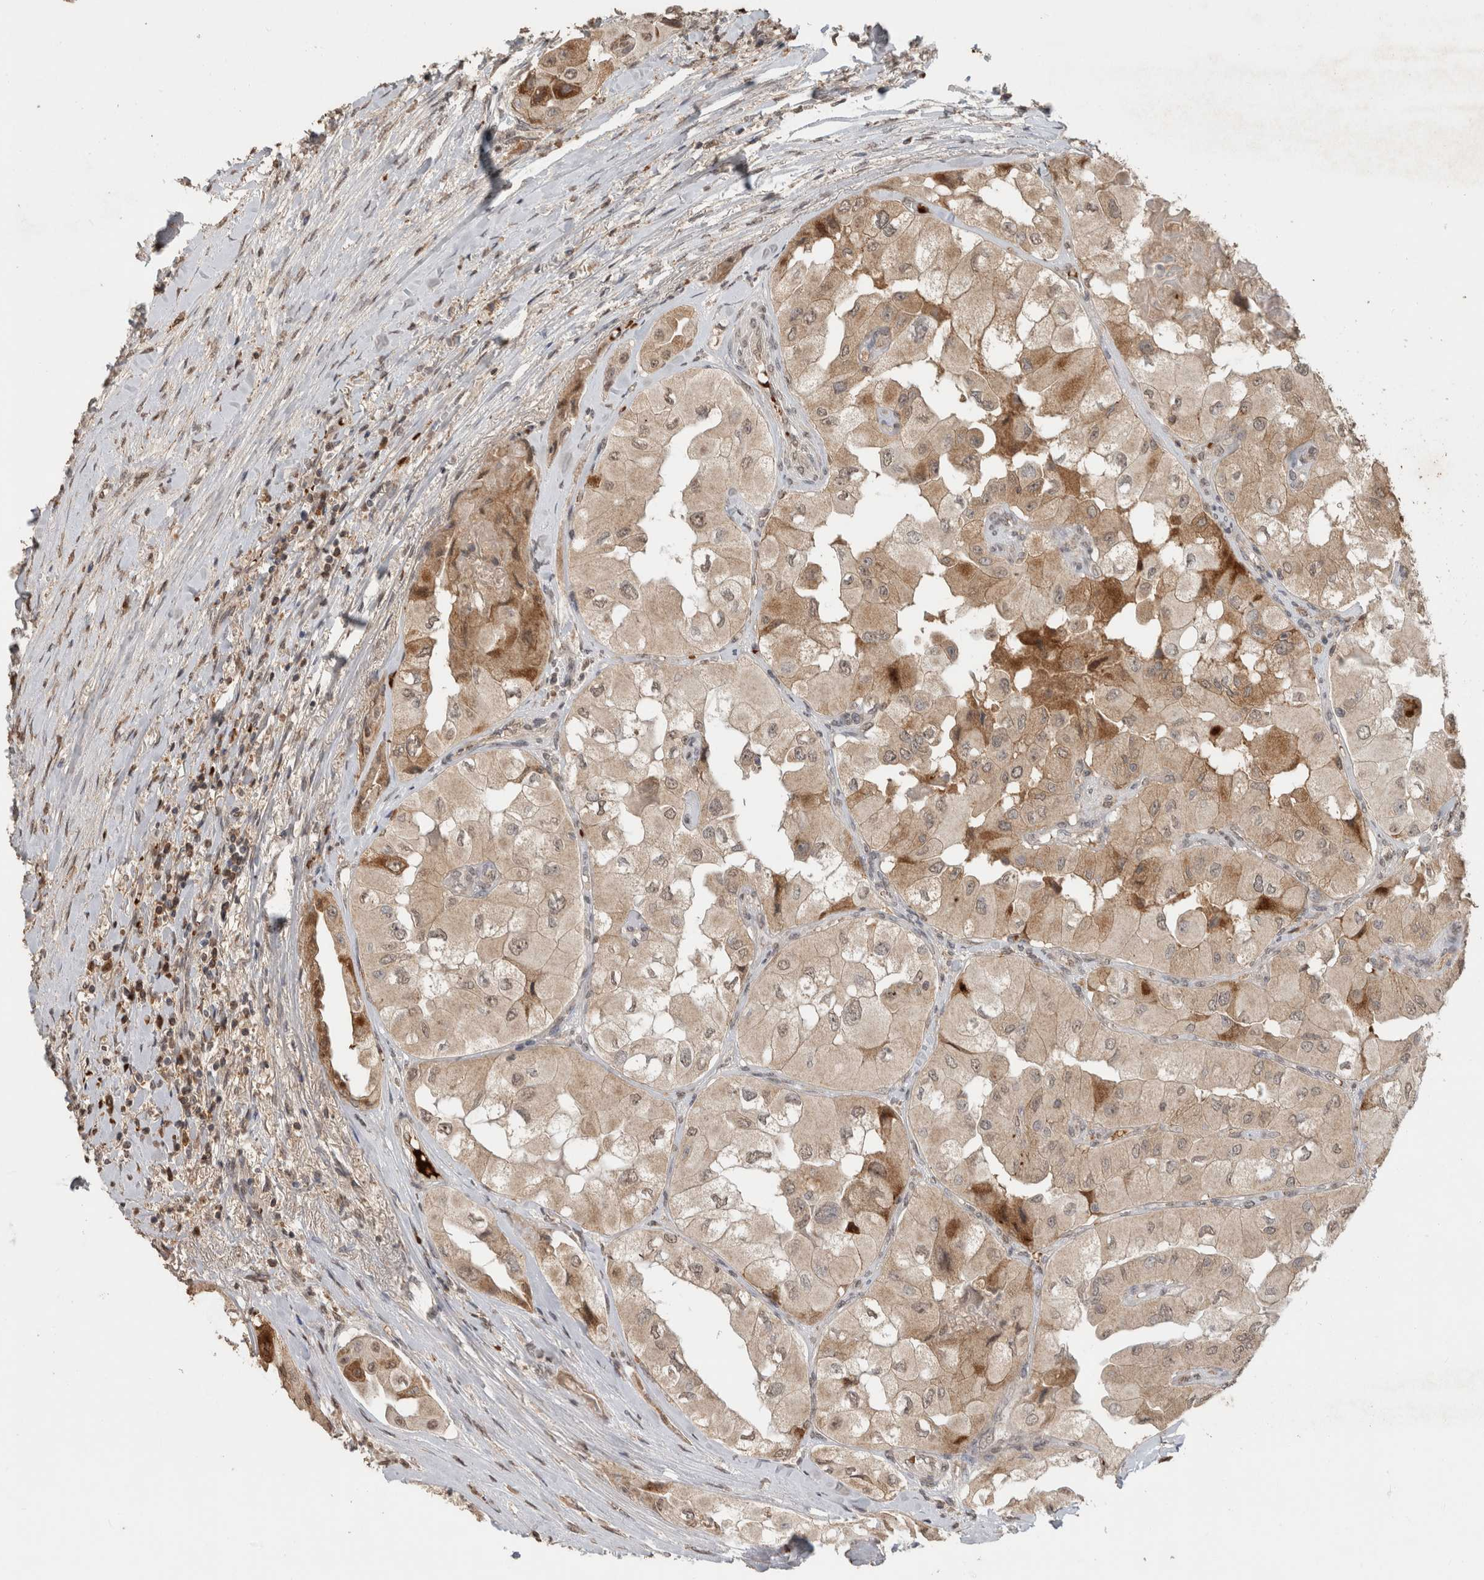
{"staining": {"intensity": "moderate", "quantity": "25%-75%", "location": "cytoplasmic/membranous"}, "tissue": "thyroid cancer", "cell_type": "Tumor cells", "image_type": "cancer", "snomed": [{"axis": "morphology", "description": "Papillary adenocarcinoma, NOS"}, {"axis": "topography", "description": "Thyroid gland"}], "caption": "Immunohistochemical staining of papillary adenocarcinoma (thyroid) reveals moderate cytoplasmic/membranous protein positivity in approximately 25%-75% of tumor cells.", "gene": "FAM3A", "patient": {"sex": "female", "age": 59}}